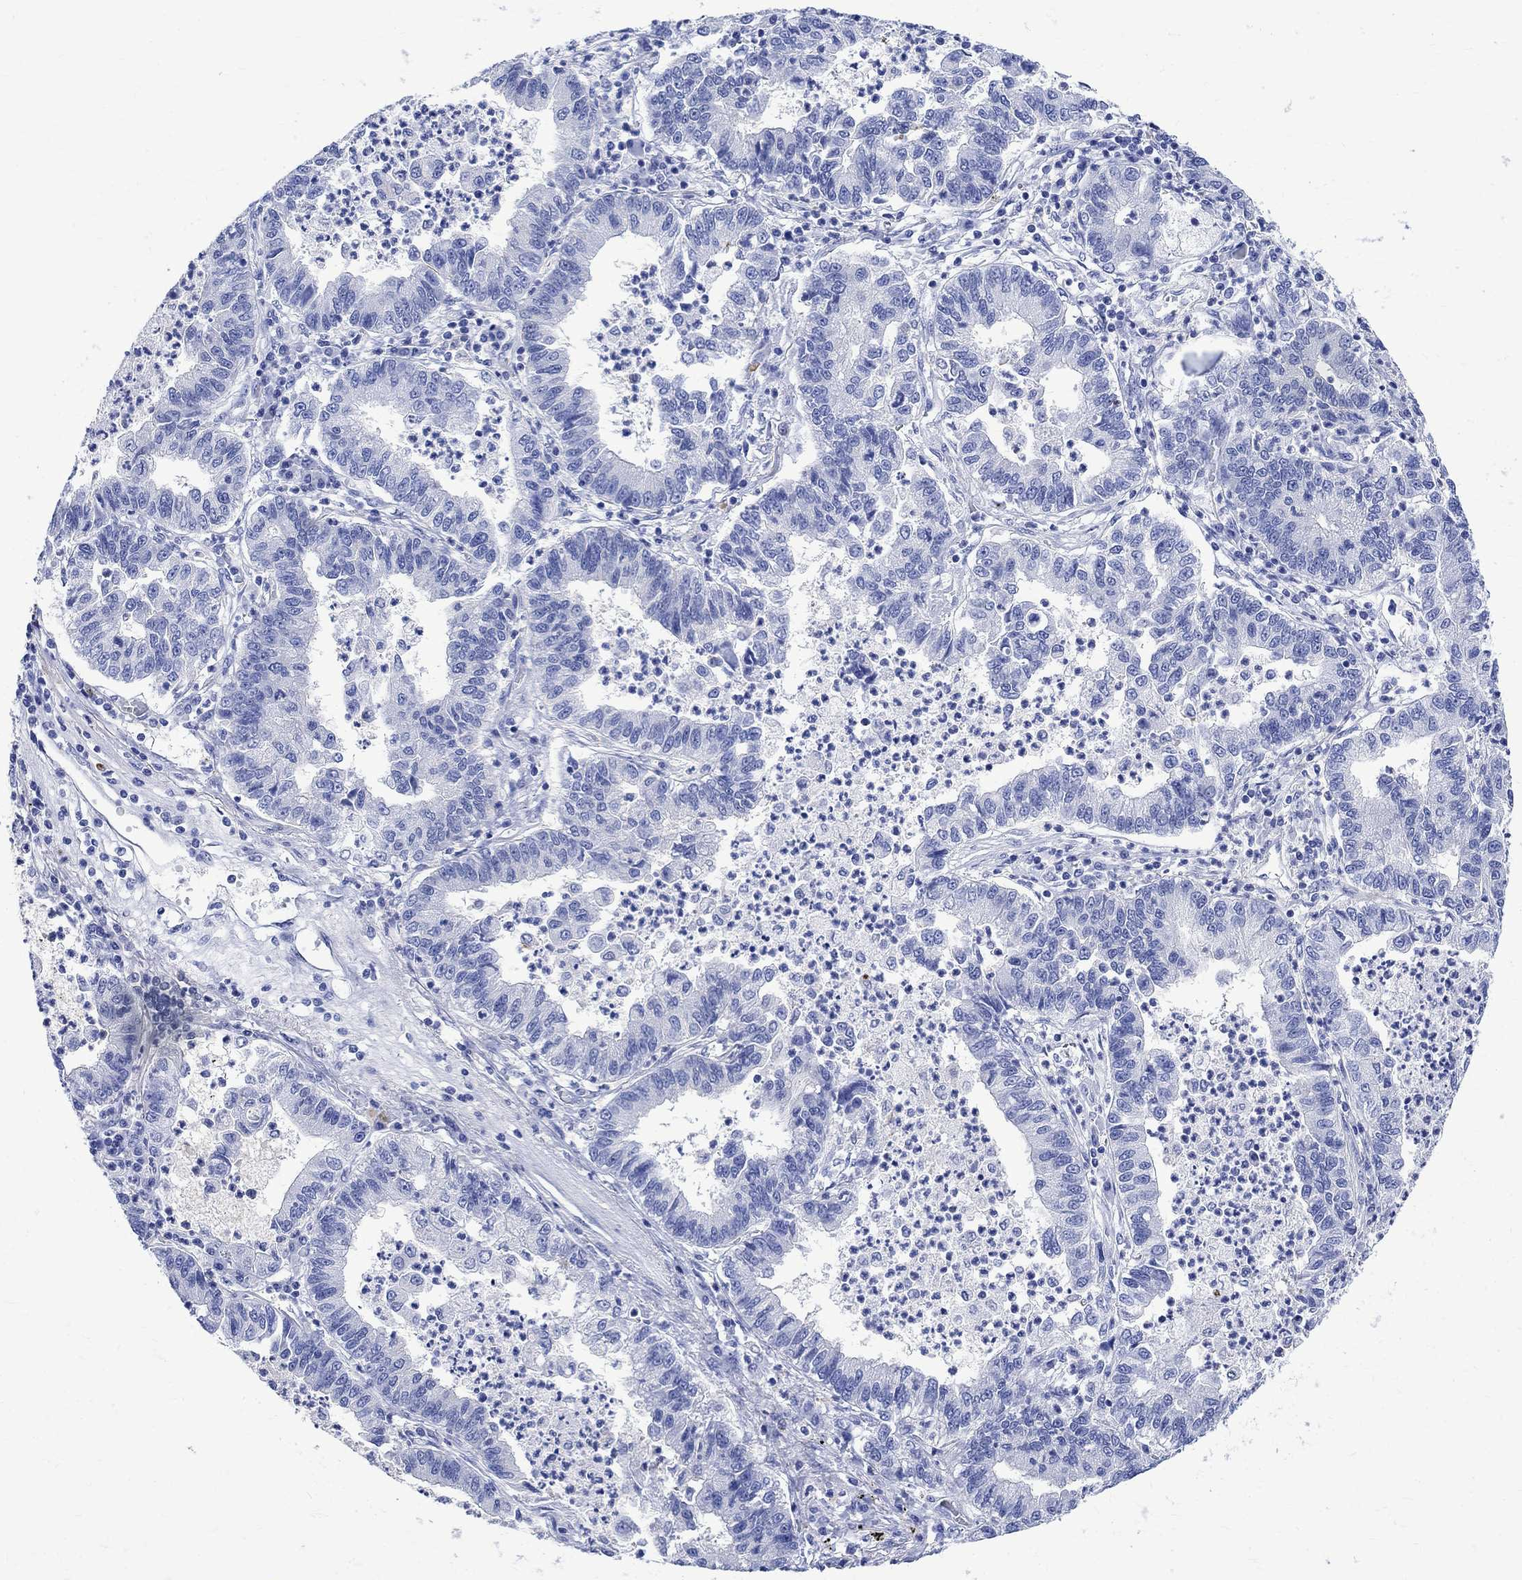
{"staining": {"intensity": "negative", "quantity": "none", "location": "none"}, "tissue": "lung cancer", "cell_type": "Tumor cells", "image_type": "cancer", "snomed": [{"axis": "morphology", "description": "Adenocarcinoma, NOS"}, {"axis": "topography", "description": "Lung"}], "caption": "An immunohistochemistry (IHC) micrograph of lung cancer is shown. There is no staining in tumor cells of lung cancer.", "gene": "PARVB", "patient": {"sex": "female", "age": 57}}